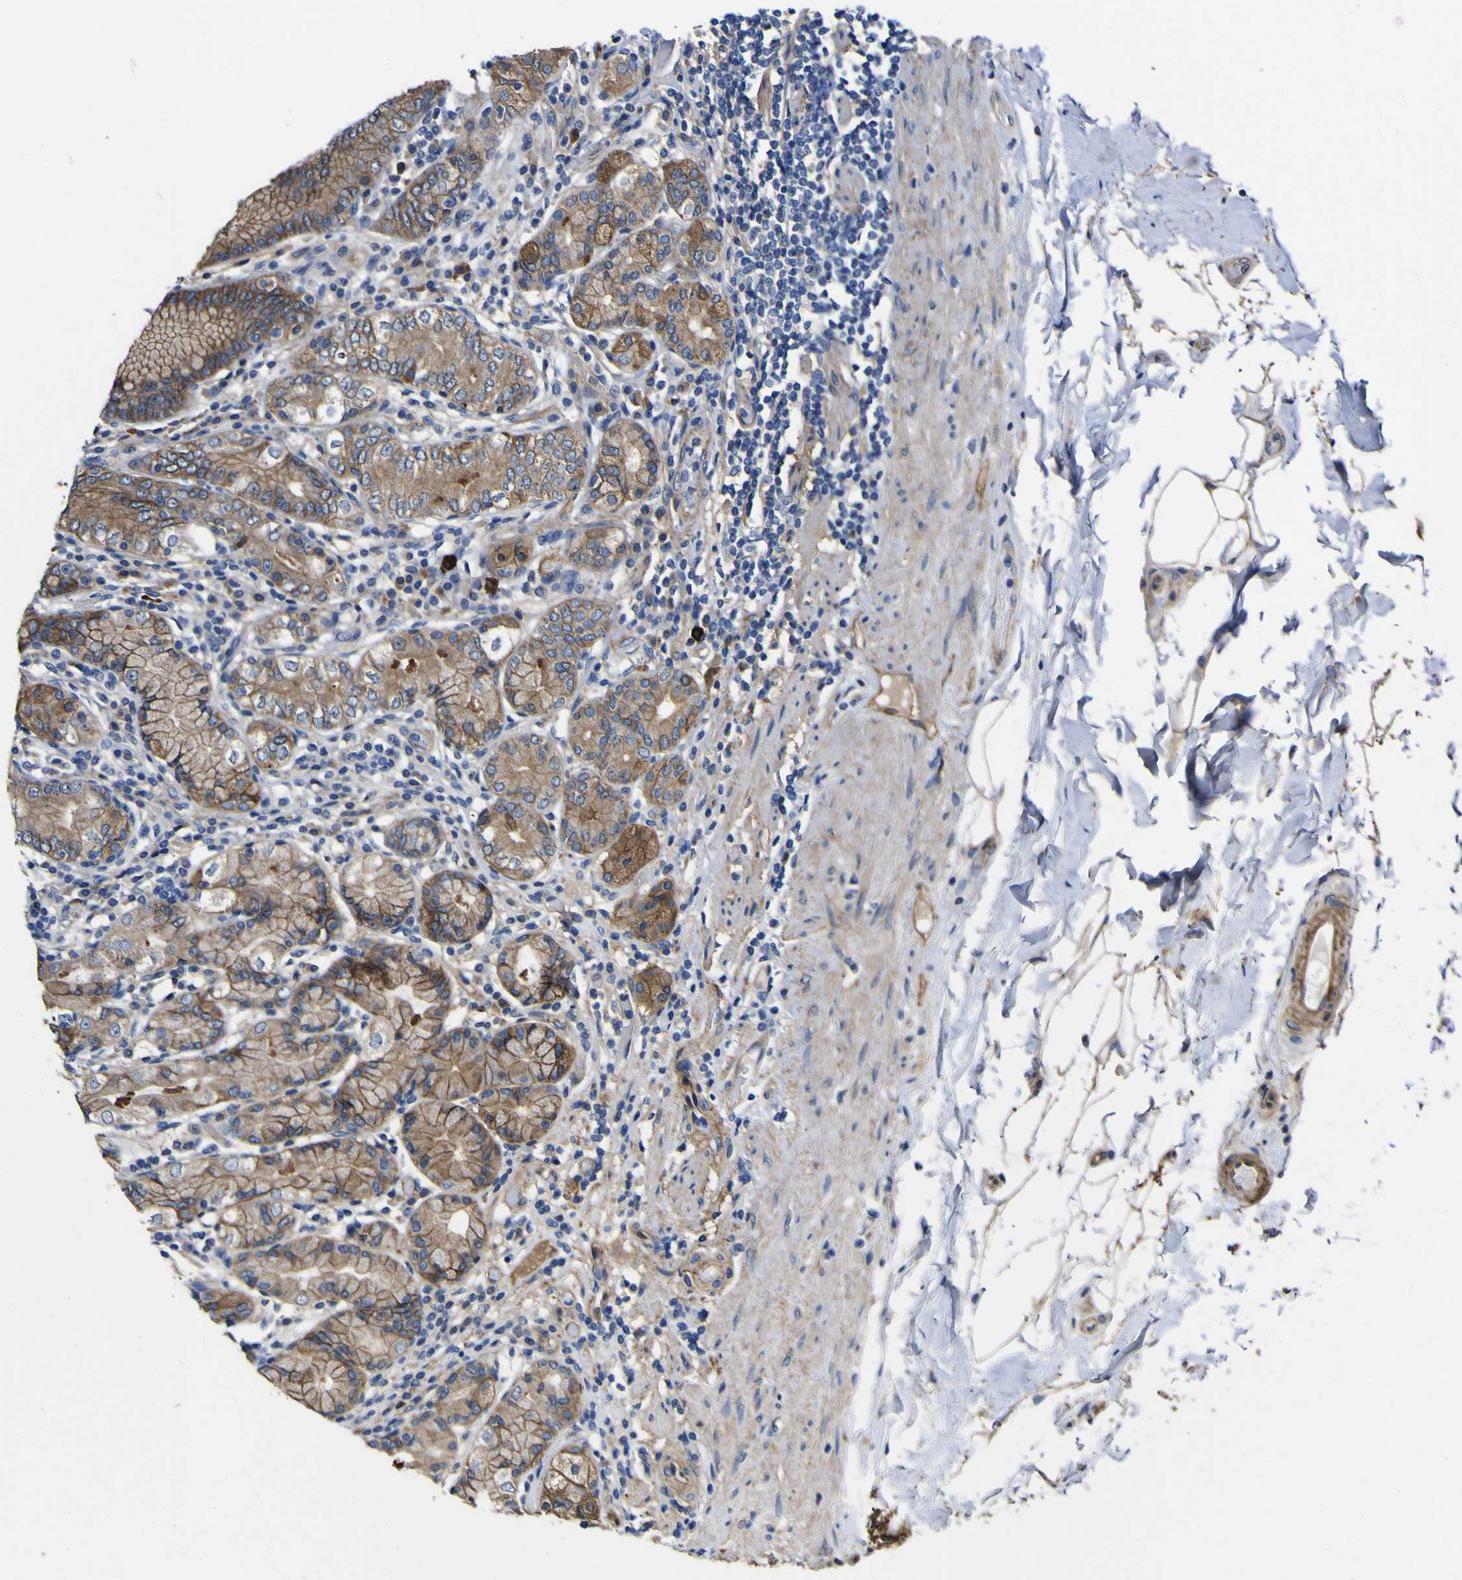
{"staining": {"intensity": "moderate", "quantity": ">75%", "location": "cytoplasmic/membranous"}, "tissue": "stomach", "cell_type": "Glandular cells", "image_type": "normal", "snomed": [{"axis": "morphology", "description": "Normal tissue, NOS"}, {"axis": "topography", "description": "Stomach, lower"}], "caption": "Immunohistochemistry staining of unremarkable stomach, which demonstrates medium levels of moderate cytoplasmic/membranous positivity in approximately >75% of glandular cells indicating moderate cytoplasmic/membranous protein expression. The staining was performed using DAB (brown) for protein detection and nuclei were counterstained in hematoxylin (blue).", "gene": "CD151", "patient": {"sex": "female", "age": 76}}